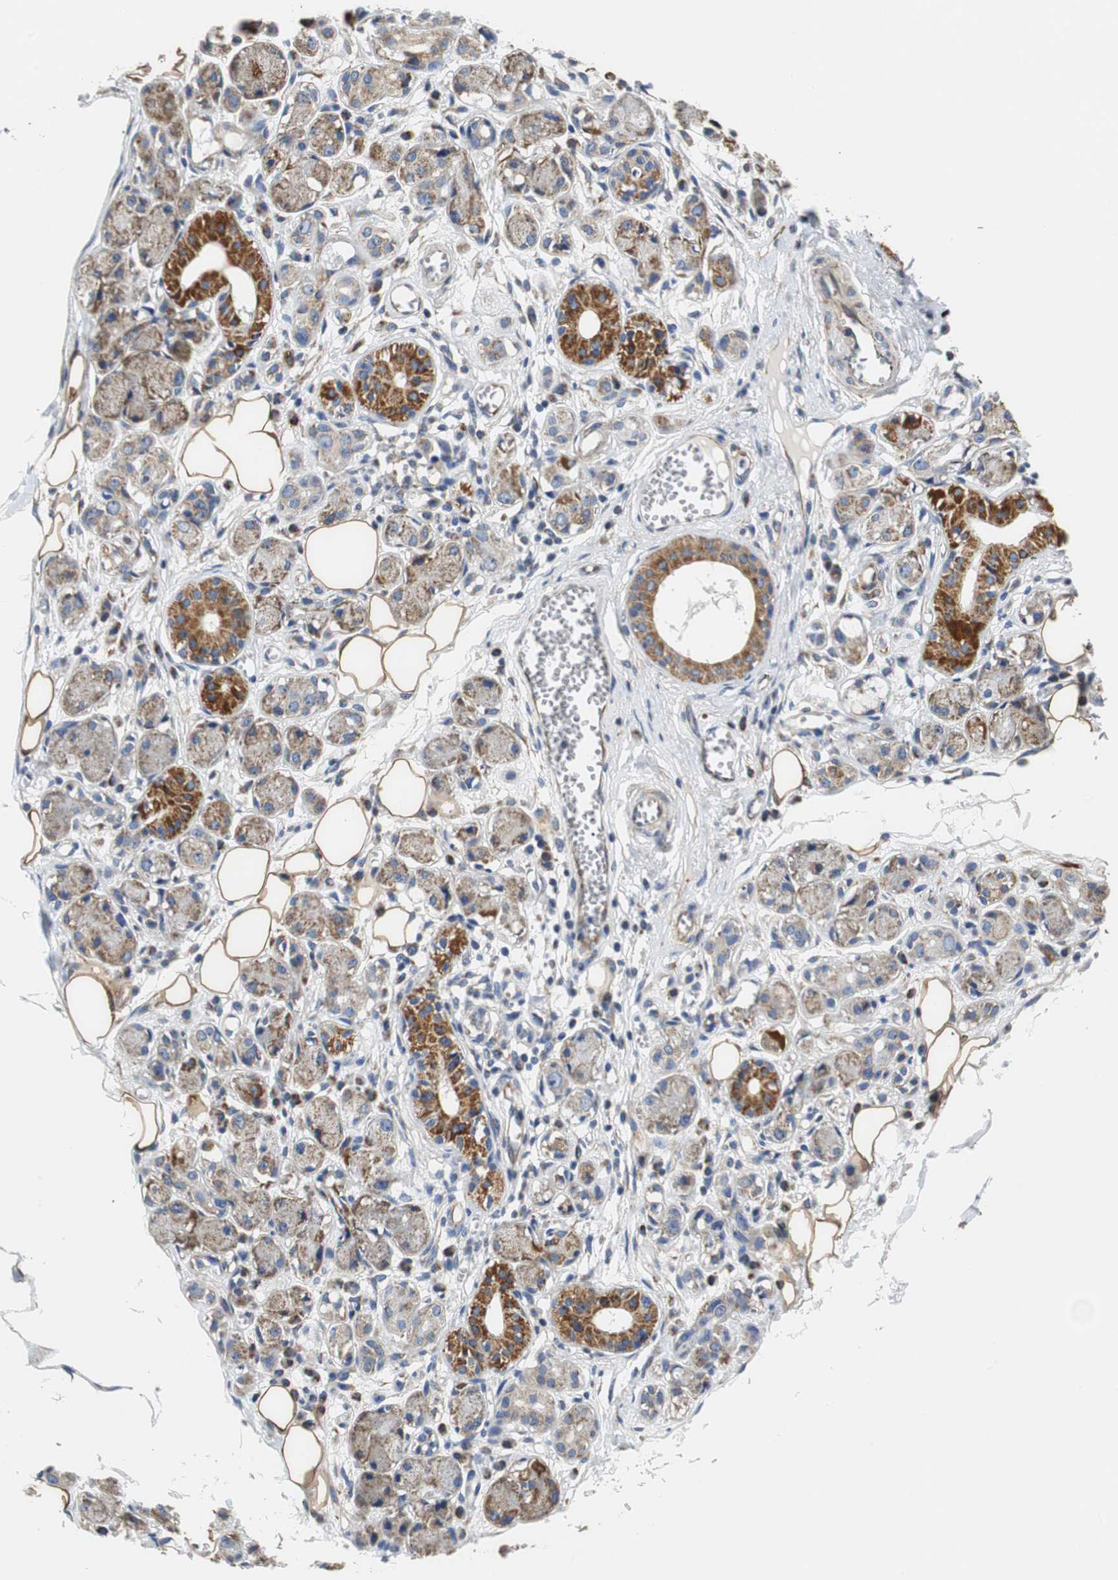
{"staining": {"intensity": "moderate", "quantity": ">75%", "location": "cytoplasmic/membranous"}, "tissue": "adipose tissue", "cell_type": "Adipocytes", "image_type": "normal", "snomed": [{"axis": "morphology", "description": "Normal tissue, NOS"}, {"axis": "morphology", "description": "Inflammation, NOS"}, {"axis": "topography", "description": "Vascular tissue"}, {"axis": "topography", "description": "Salivary gland"}], "caption": "A high-resolution micrograph shows immunohistochemistry (IHC) staining of unremarkable adipose tissue, which demonstrates moderate cytoplasmic/membranous staining in approximately >75% of adipocytes. Using DAB (3,3'-diaminobenzidine) (brown) and hematoxylin (blue) stains, captured at high magnification using brightfield microscopy.", "gene": "PCK1", "patient": {"sex": "female", "age": 75}}